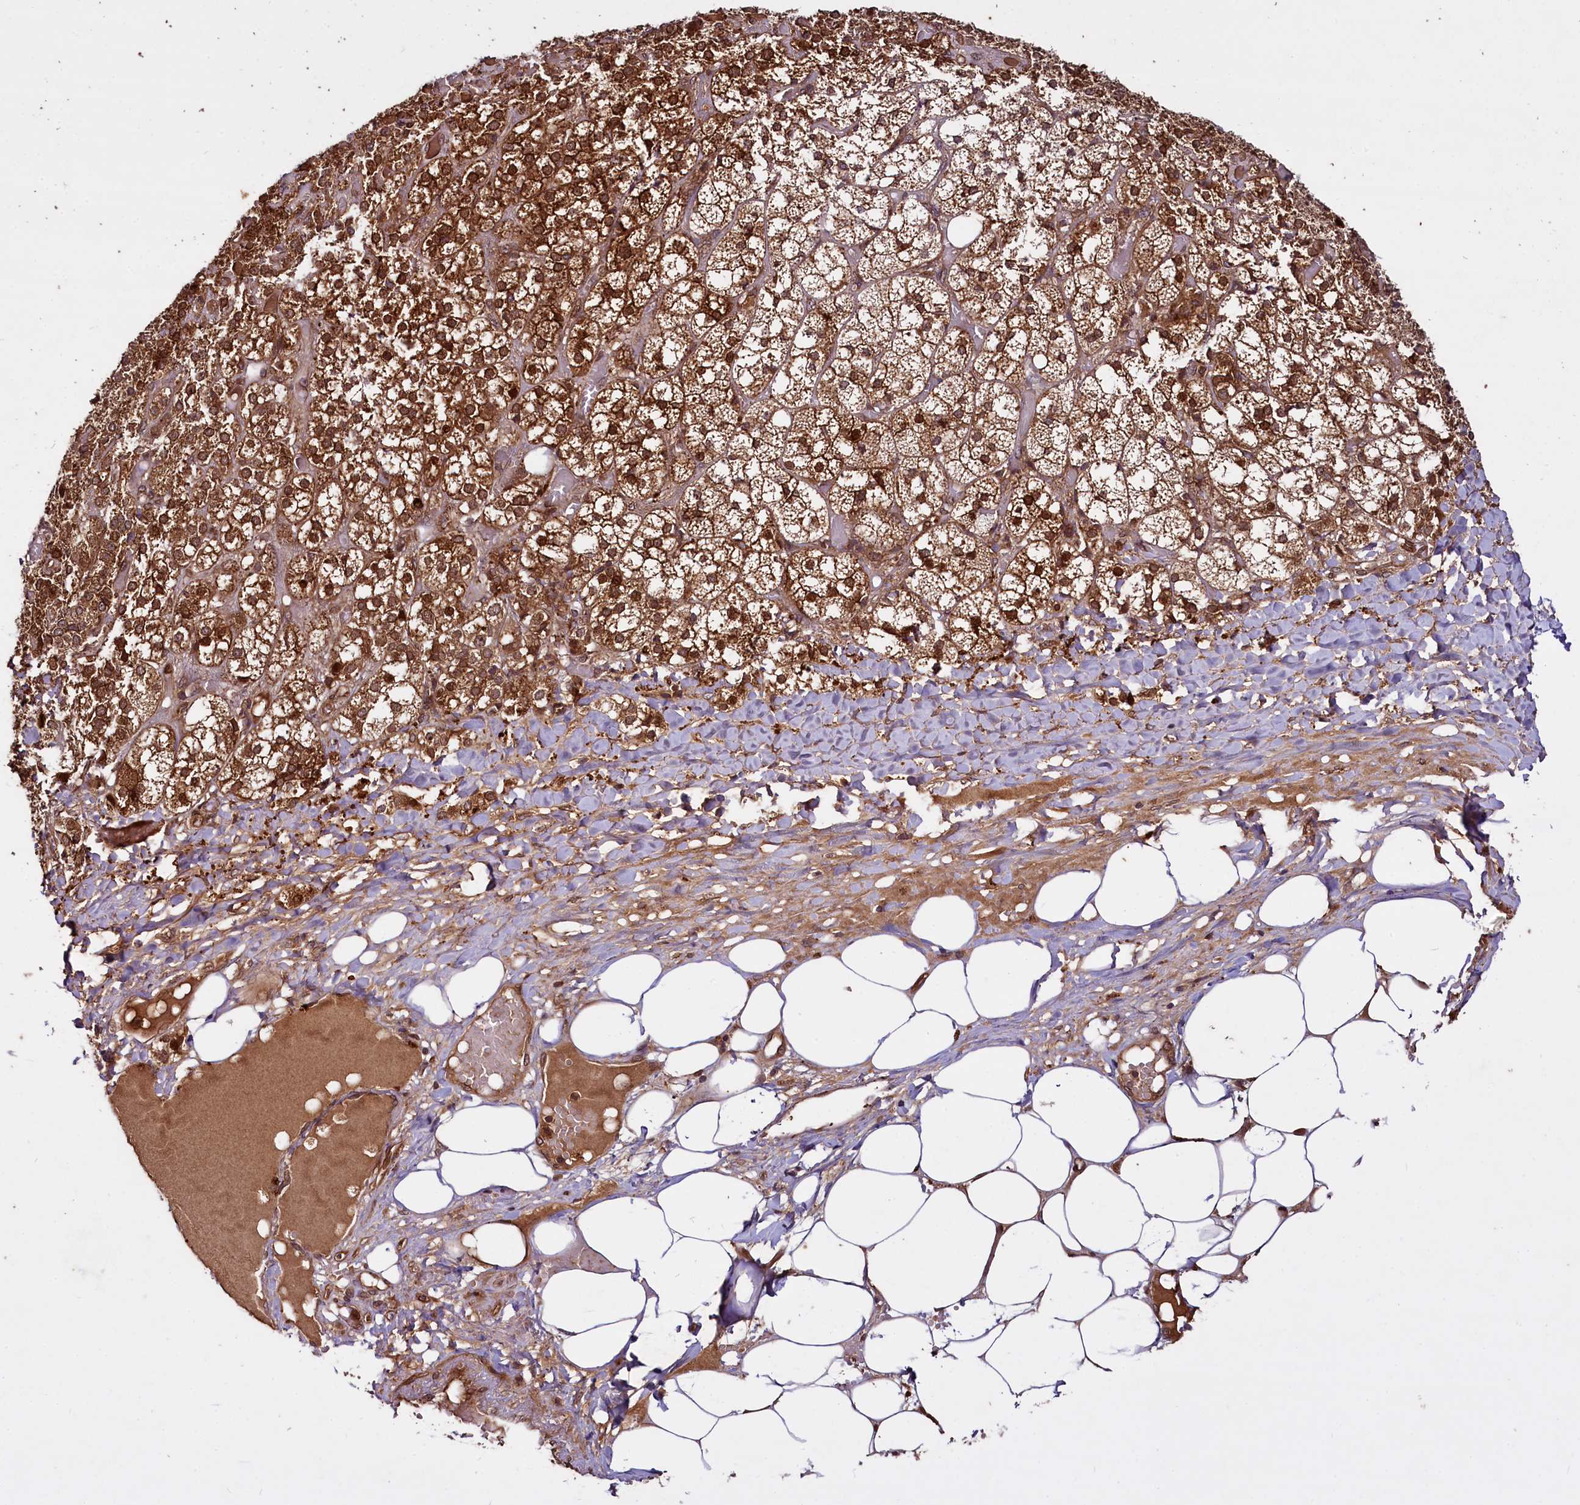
{"staining": {"intensity": "strong", "quantity": ">75%", "location": "cytoplasmic/membranous,nuclear"}, "tissue": "adrenal gland", "cell_type": "Glandular cells", "image_type": "normal", "snomed": [{"axis": "morphology", "description": "Normal tissue, NOS"}, {"axis": "topography", "description": "Adrenal gland"}], "caption": "Human adrenal gland stained for a protein (brown) exhibits strong cytoplasmic/membranous,nuclear positive positivity in approximately >75% of glandular cells.", "gene": "DCP1B", "patient": {"sex": "female", "age": 61}}